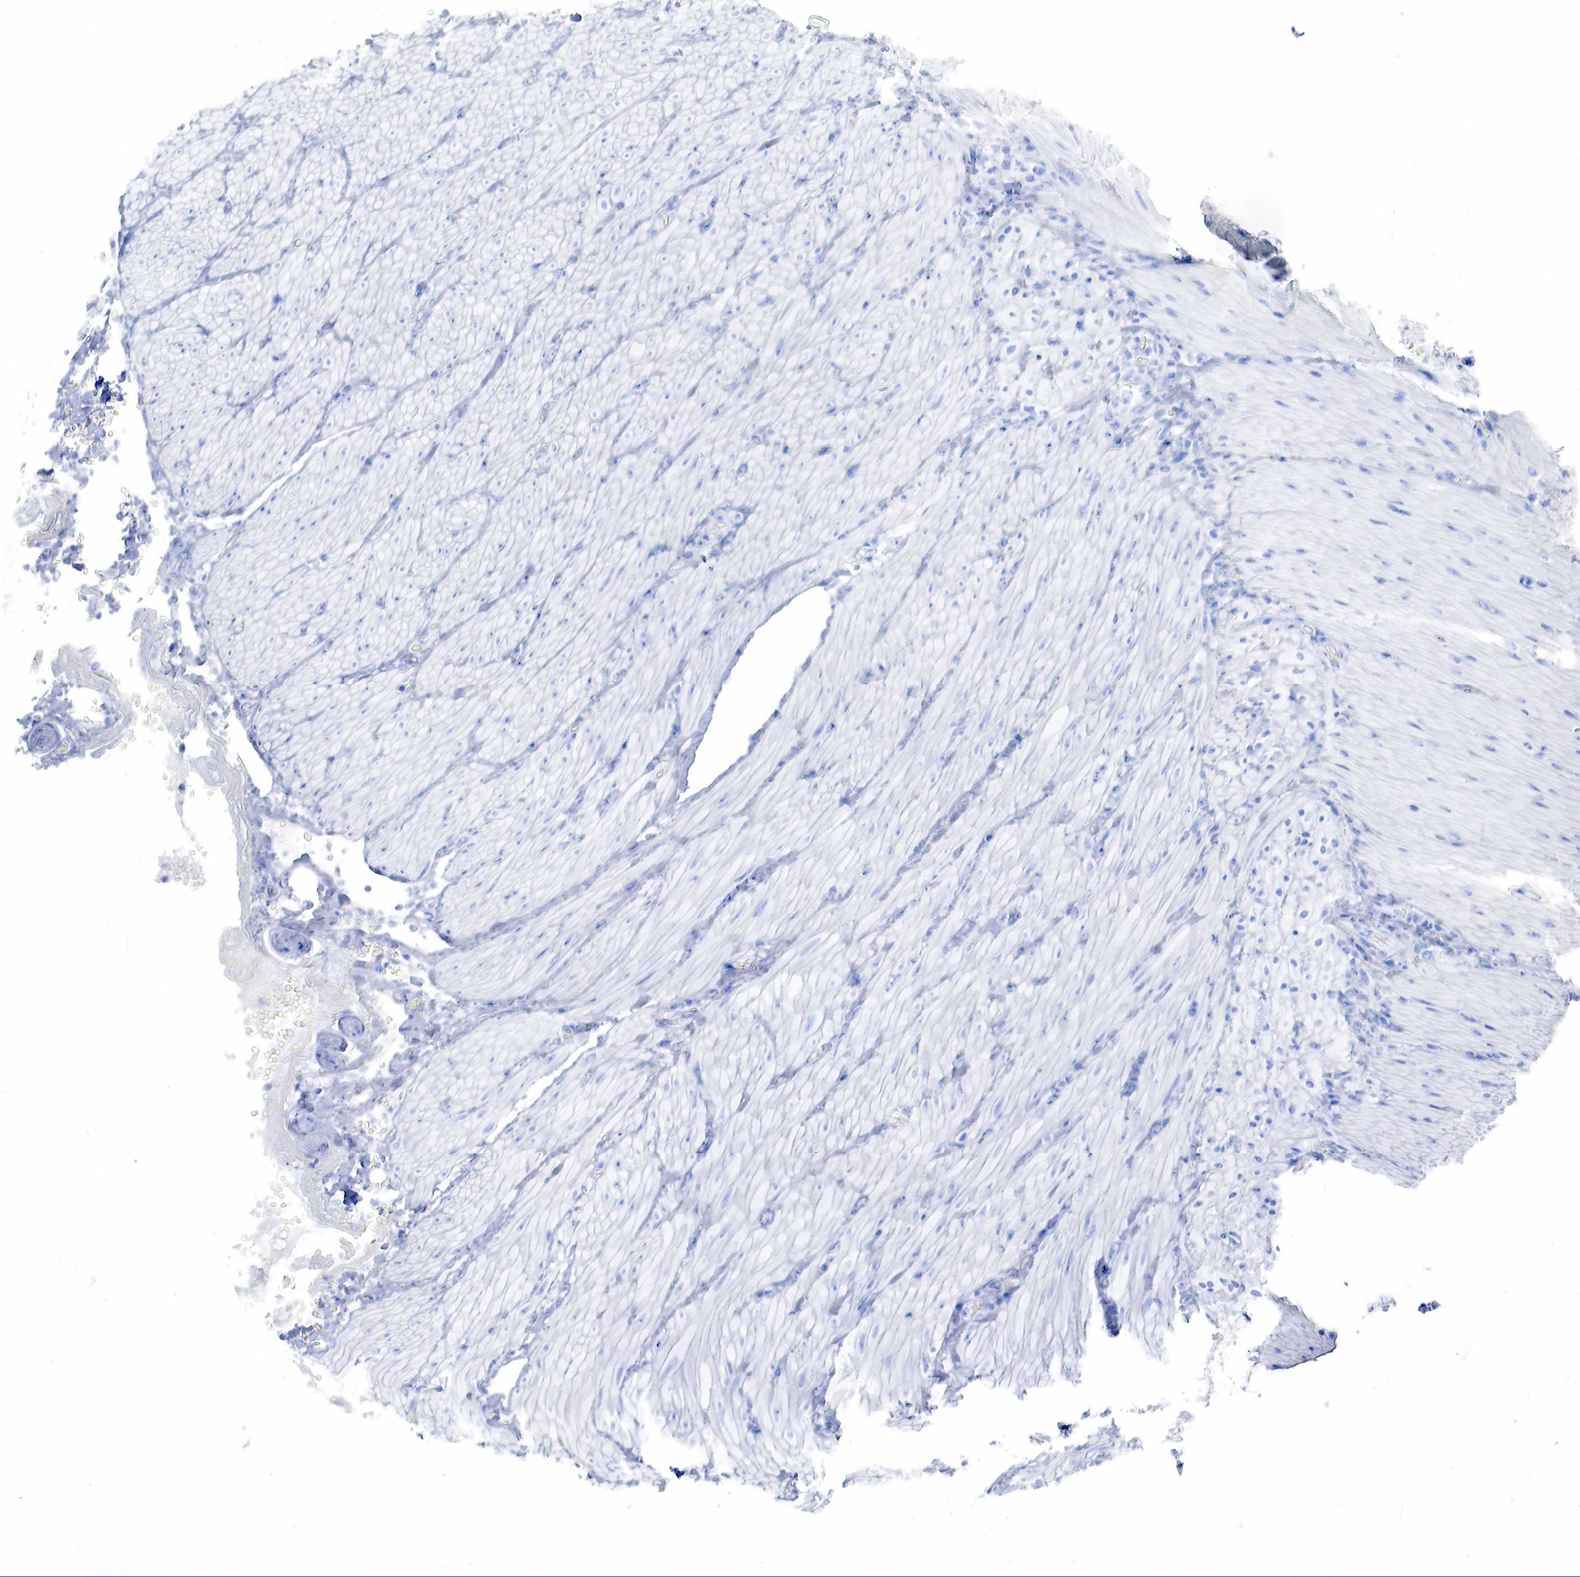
{"staining": {"intensity": "moderate", "quantity": "<25%", "location": "nuclear"}, "tissue": "smooth muscle", "cell_type": "Smooth muscle cells", "image_type": "normal", "snomed": [{"axis": "morphology", "description": "Normal tissue, NOS"}, {"axis": "topography", "description": "Duodenum"}], "caption": "Smooth muscle stained with IHC shows moderate nuclear staining in about <25% of smooth muscle cells.", "gene": "ESR1", "patient": {"sex": "male", "age": 63}}